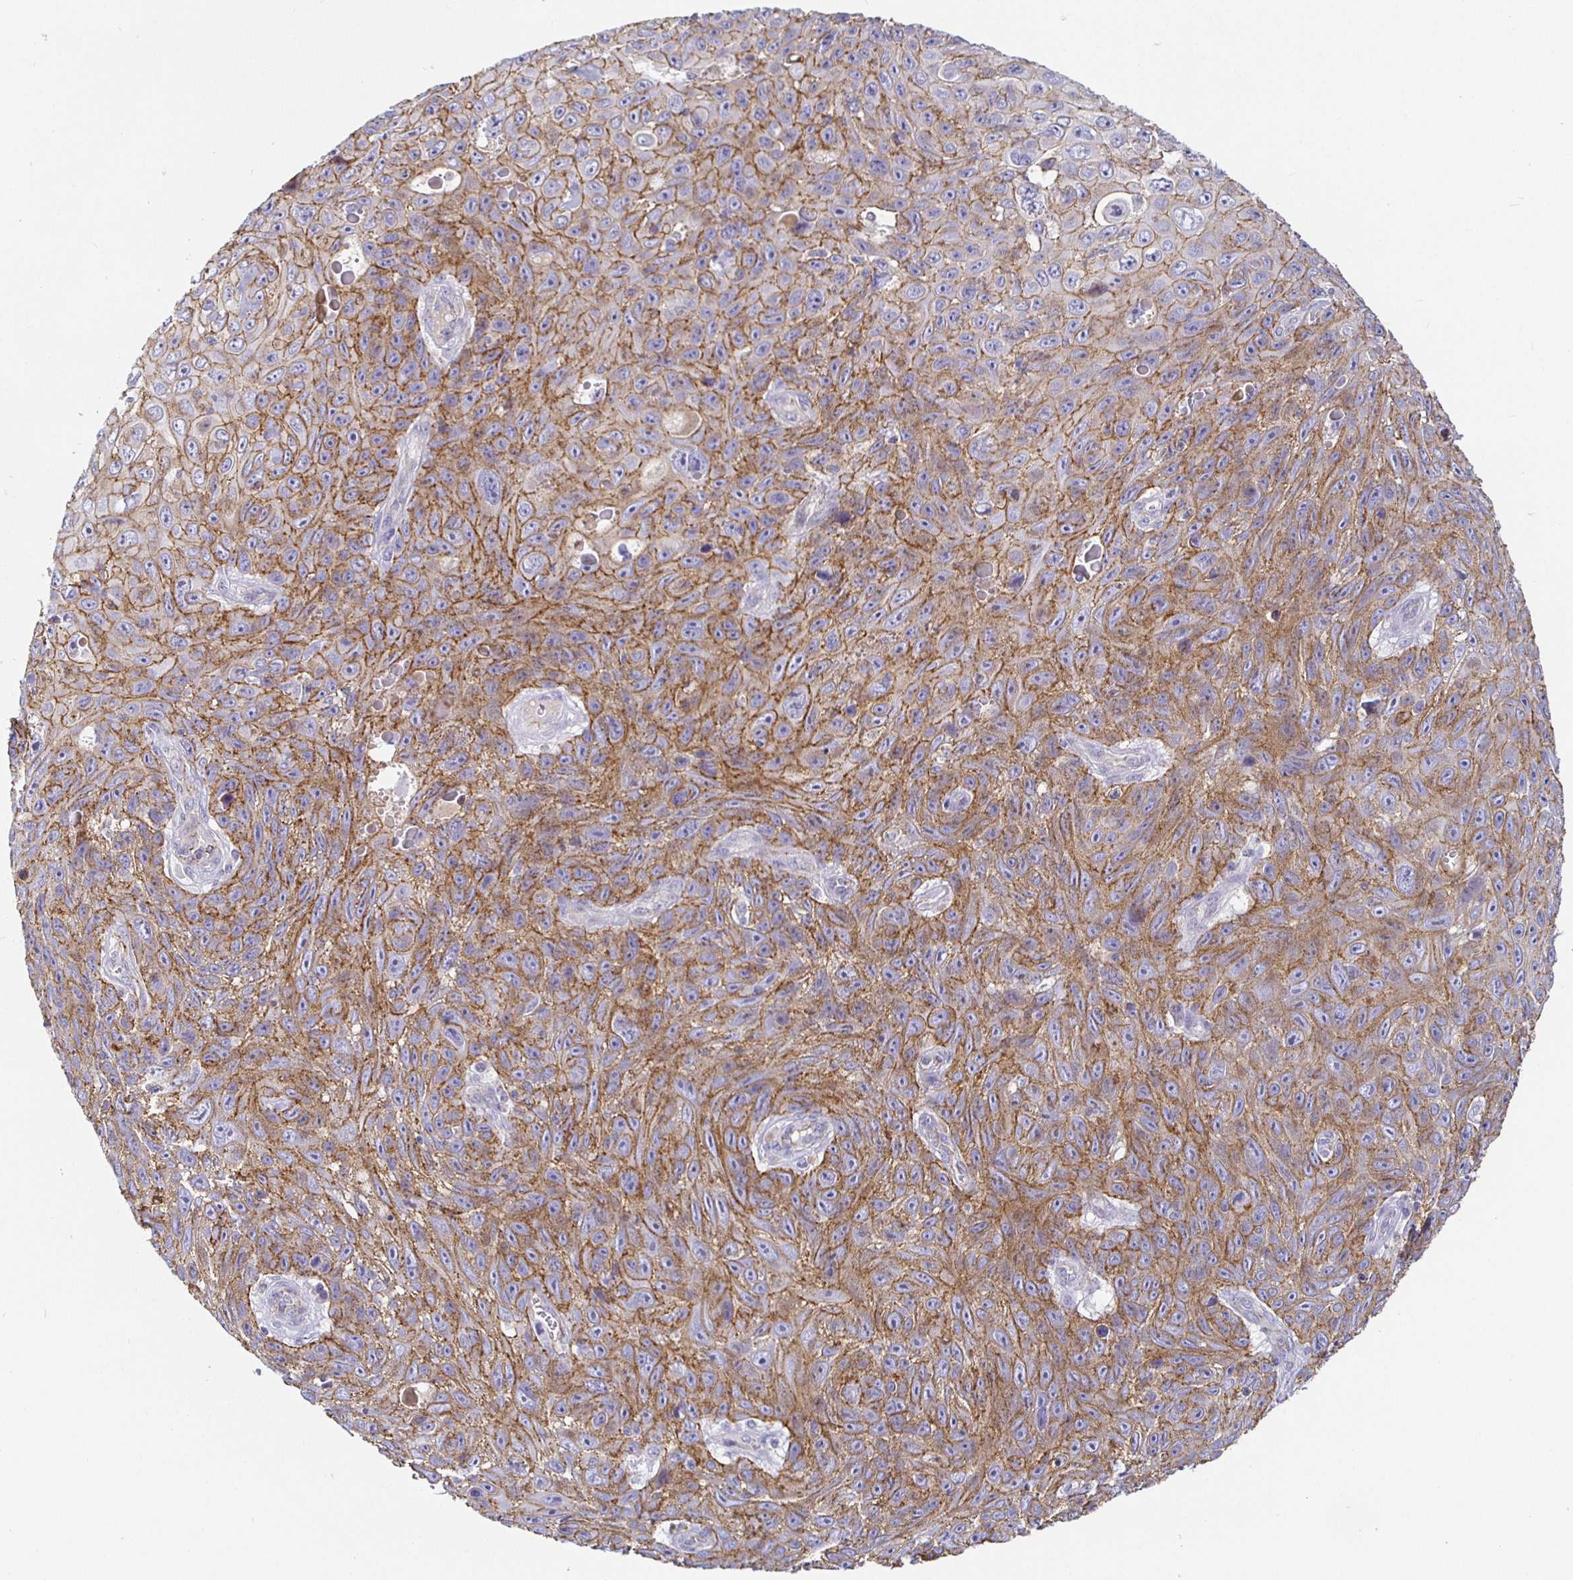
{"staining": {"intensity": "moderate", "quantity": ">75%", "location": "cytoplasmic/membranous"}, "tissue": "skin cancer", "cell_type": "Tumor cells", "image_type": "cancer", "snomed": [{"axis": "morphology", "description": "Squamous cell carcinoma, NOS"}, {"axis": "topography", "description": "Skin"}], "caption": "This micrograph exhibits immunohistochemistry staining of human skin cancer, with medium moderate cytoplasmic/membranous expression in approximately >75% of tumor cells.", "gene": "PIWIL3", "patient": {"sex": "male", "age": 82}}